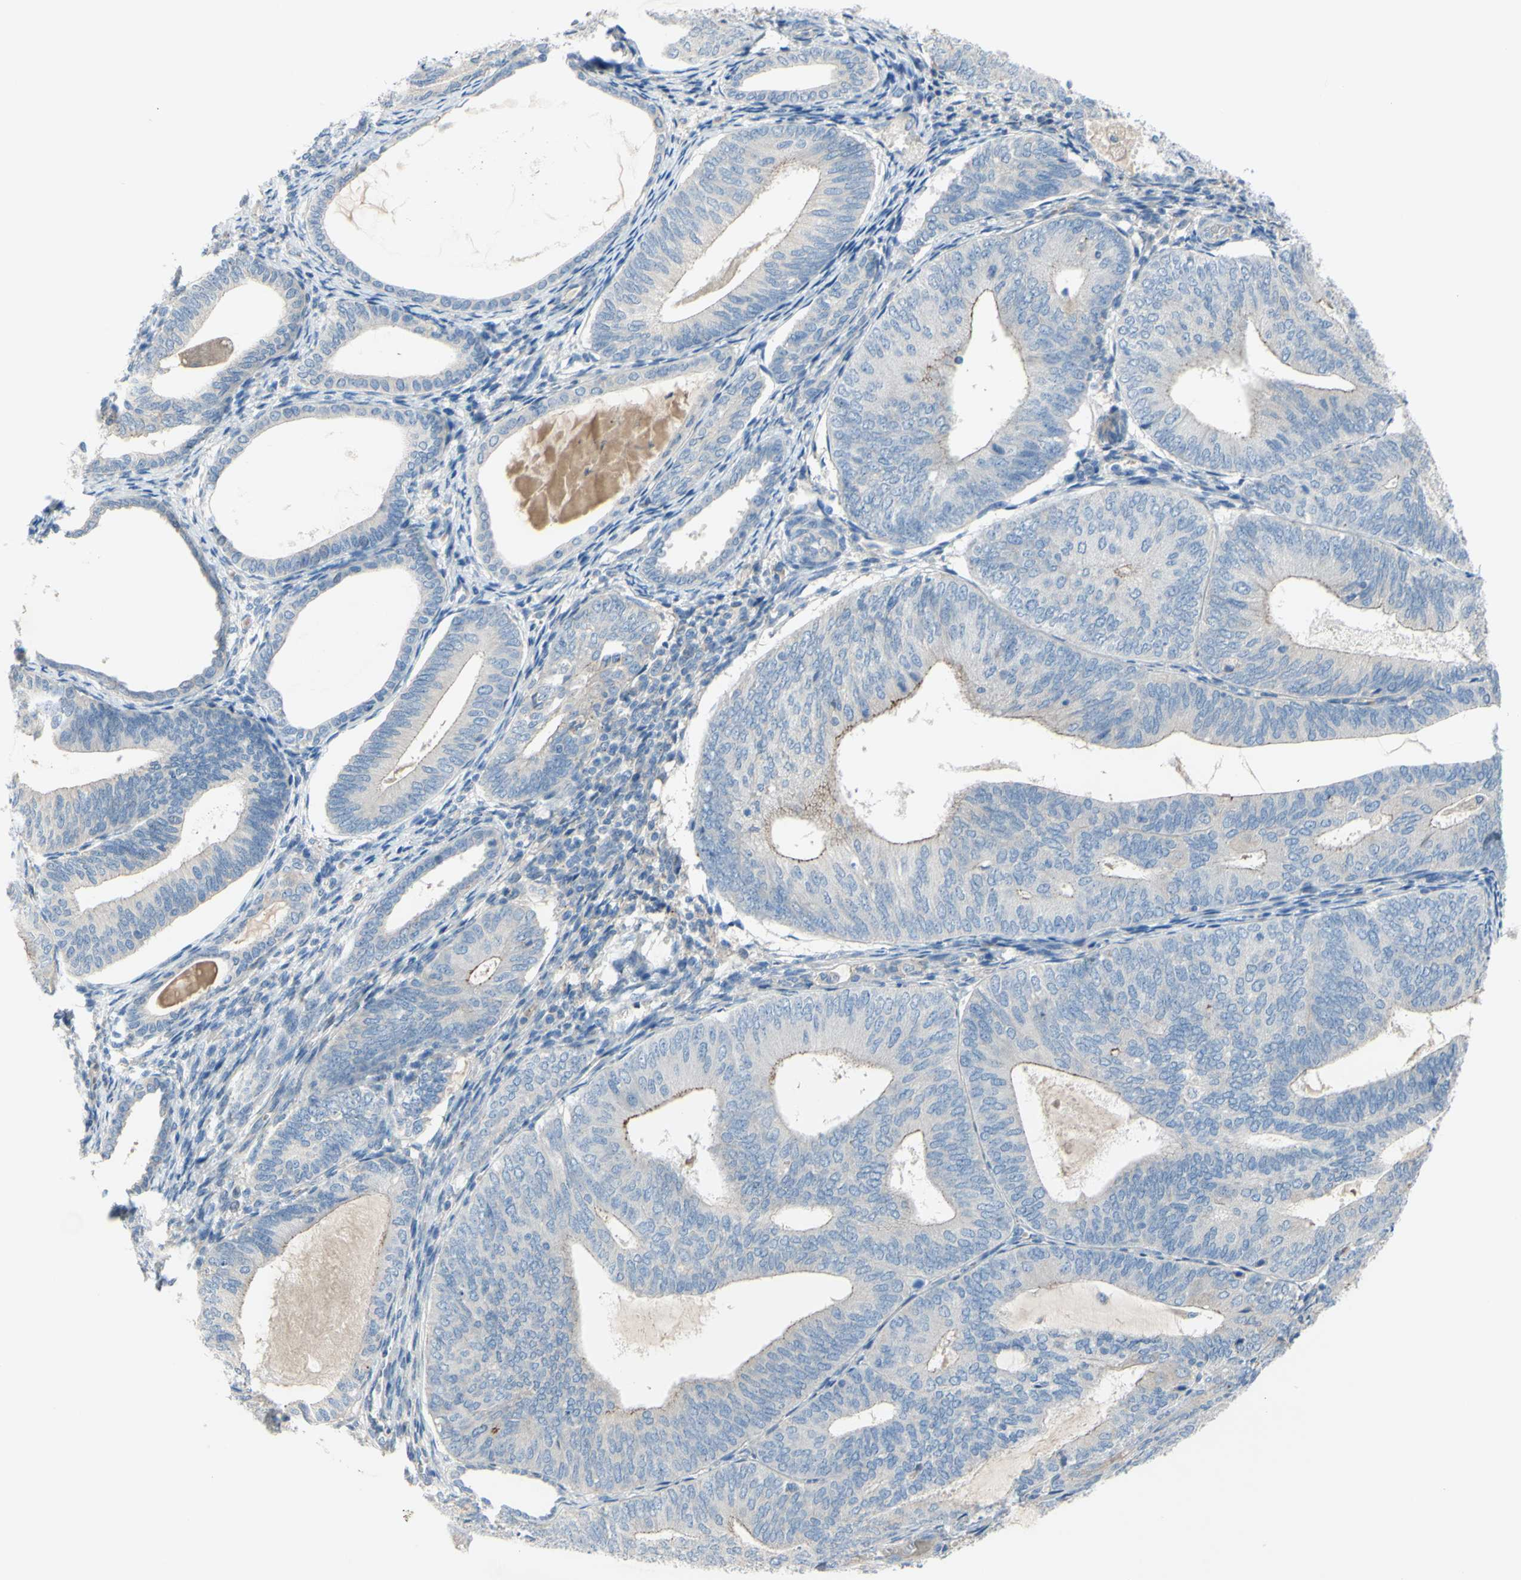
{"staining": {"intensity": "weak", "quantity": "<25%", "location": "cytoplasmic/membranous"}, "tissue": "endometrial cancer", "cell_type": "Tumor cells", "image_type": "cancer", "snomed": [{"axis": "morphology", "description": "Adenocarcinoma, NOS"}, {"axis": "topography", "description": "Endometrium"}], "caption": "DAB (3,3'-diaminobenzidine) immunohistochemical staining of endometrial cancer shows no significant staining in tumor cells.", "gene": "TMEM59L", "patient": {"sex": "female", "age": 81}}